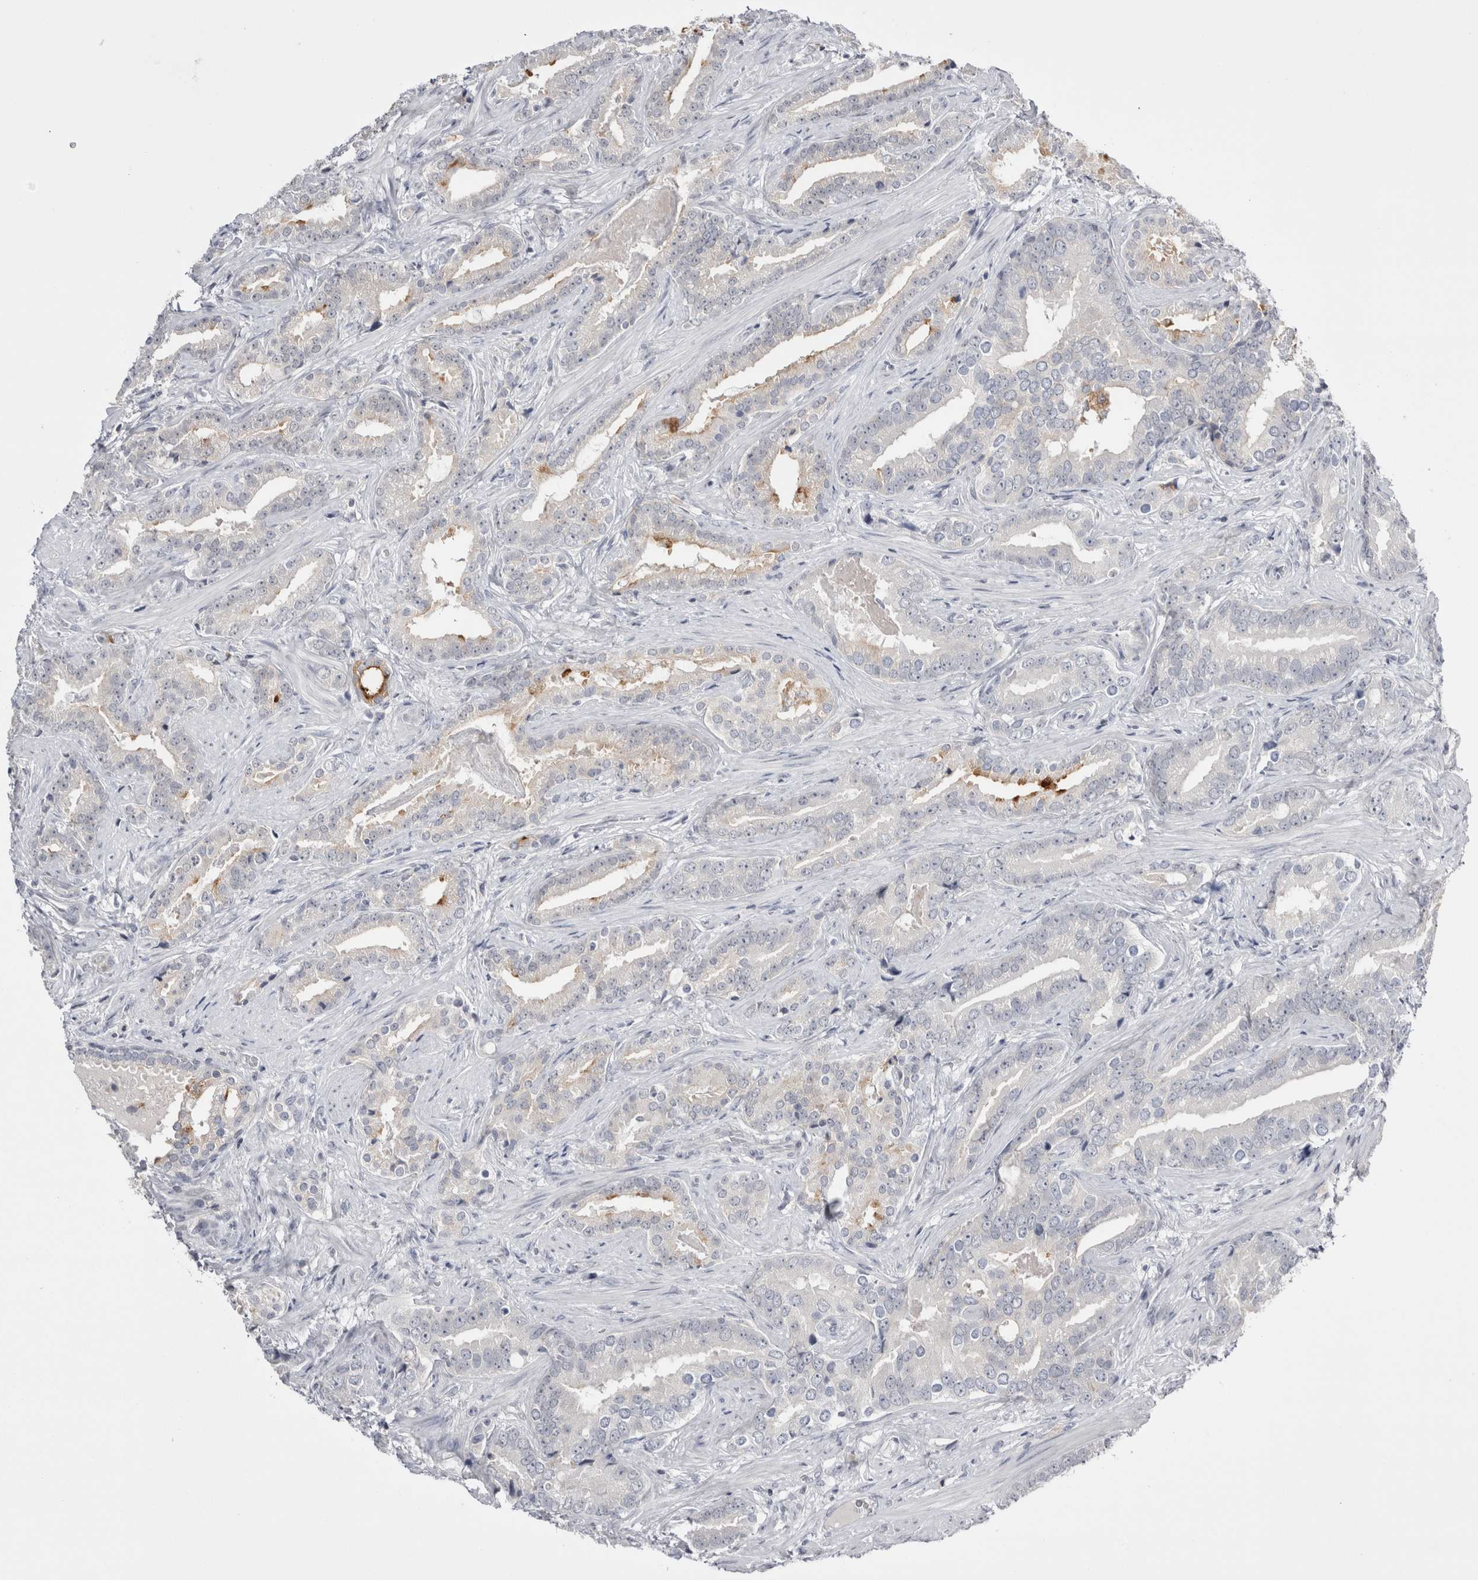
{"staining": {"intensity": "moderate", "quantity": "<25%", "location": "cytoplasmic/membranous"}, "tissue": "prostate cancer", "cell_type": "Tumor cells", "image_type": "cancer", "snomed": [{"axis": "morphology", "description": "Adenocarcinoma, Low grade"}, {"axis": "topography", "description": "Prostate"}], "caption": "Immunohistochemical staining of human low-grade adenocarcinoma (prostate) displays moderate cytoplasmic/membranous protein expression in about <25% of tumor cells.", "gene": "FNDC8", "patient": {"sex": "male", "age": 67}}